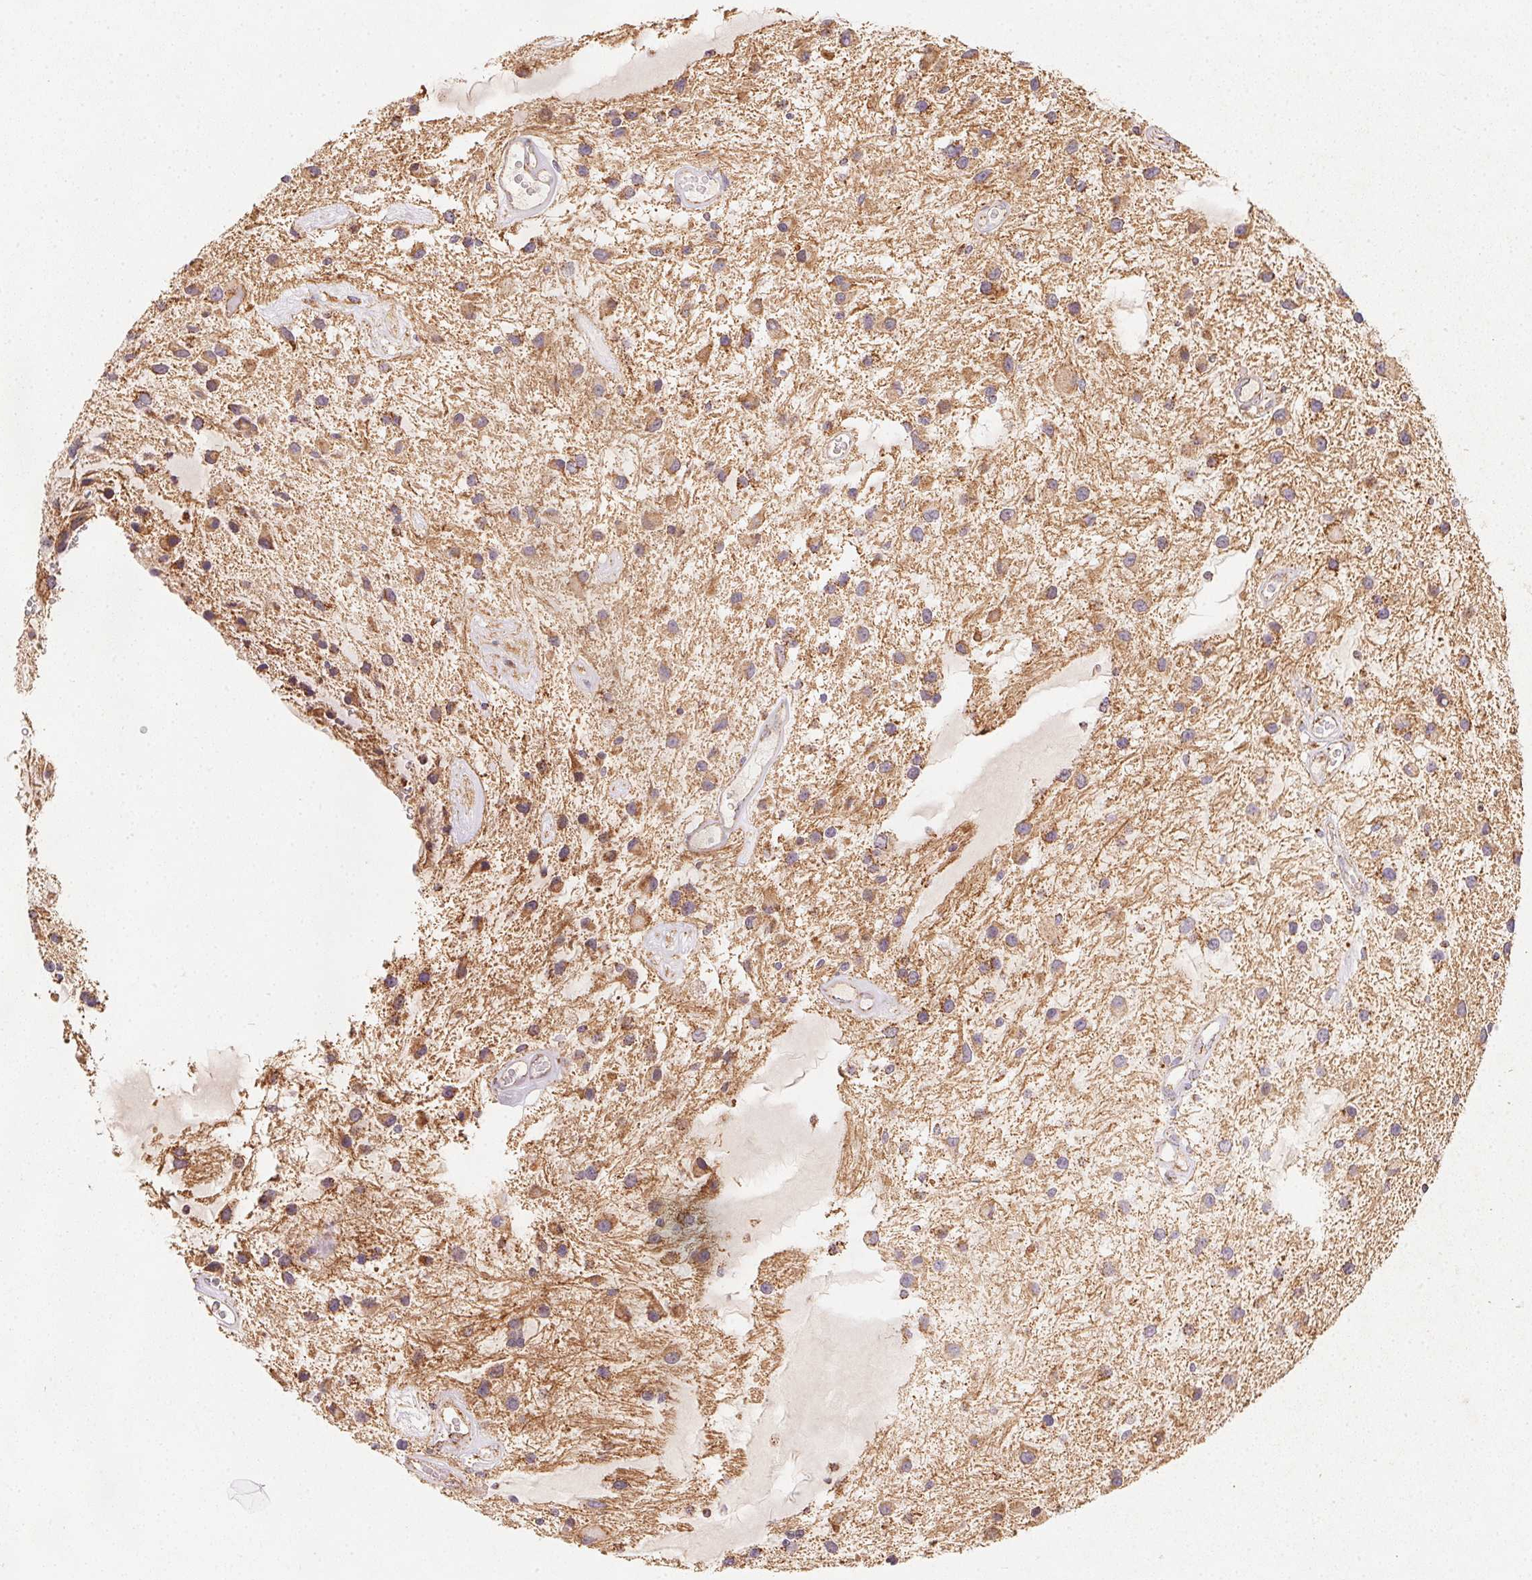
{"staining": {"intensity": "moderate", "quantity": "25%-75%", "location": "cytoplasmic/membranous"}, "tissue": "glioma", "cell_type": "Tumor cells", "image_type": "cancer", "snomed": [{"axis": "morphology", "description": "Glioma, malignant, Low grade"}, {"axis": "topography", "description": "Cerebellum"}], "caption": "Glioma tissue shows moderate cytoplasmic/membranous positivity in about 25%-75% of tumor cells The protein is shown in brown color, while the nuclei are stained blue.", "gene": "NDUFS6", "patient": {"sex": "female", "age": 14}}